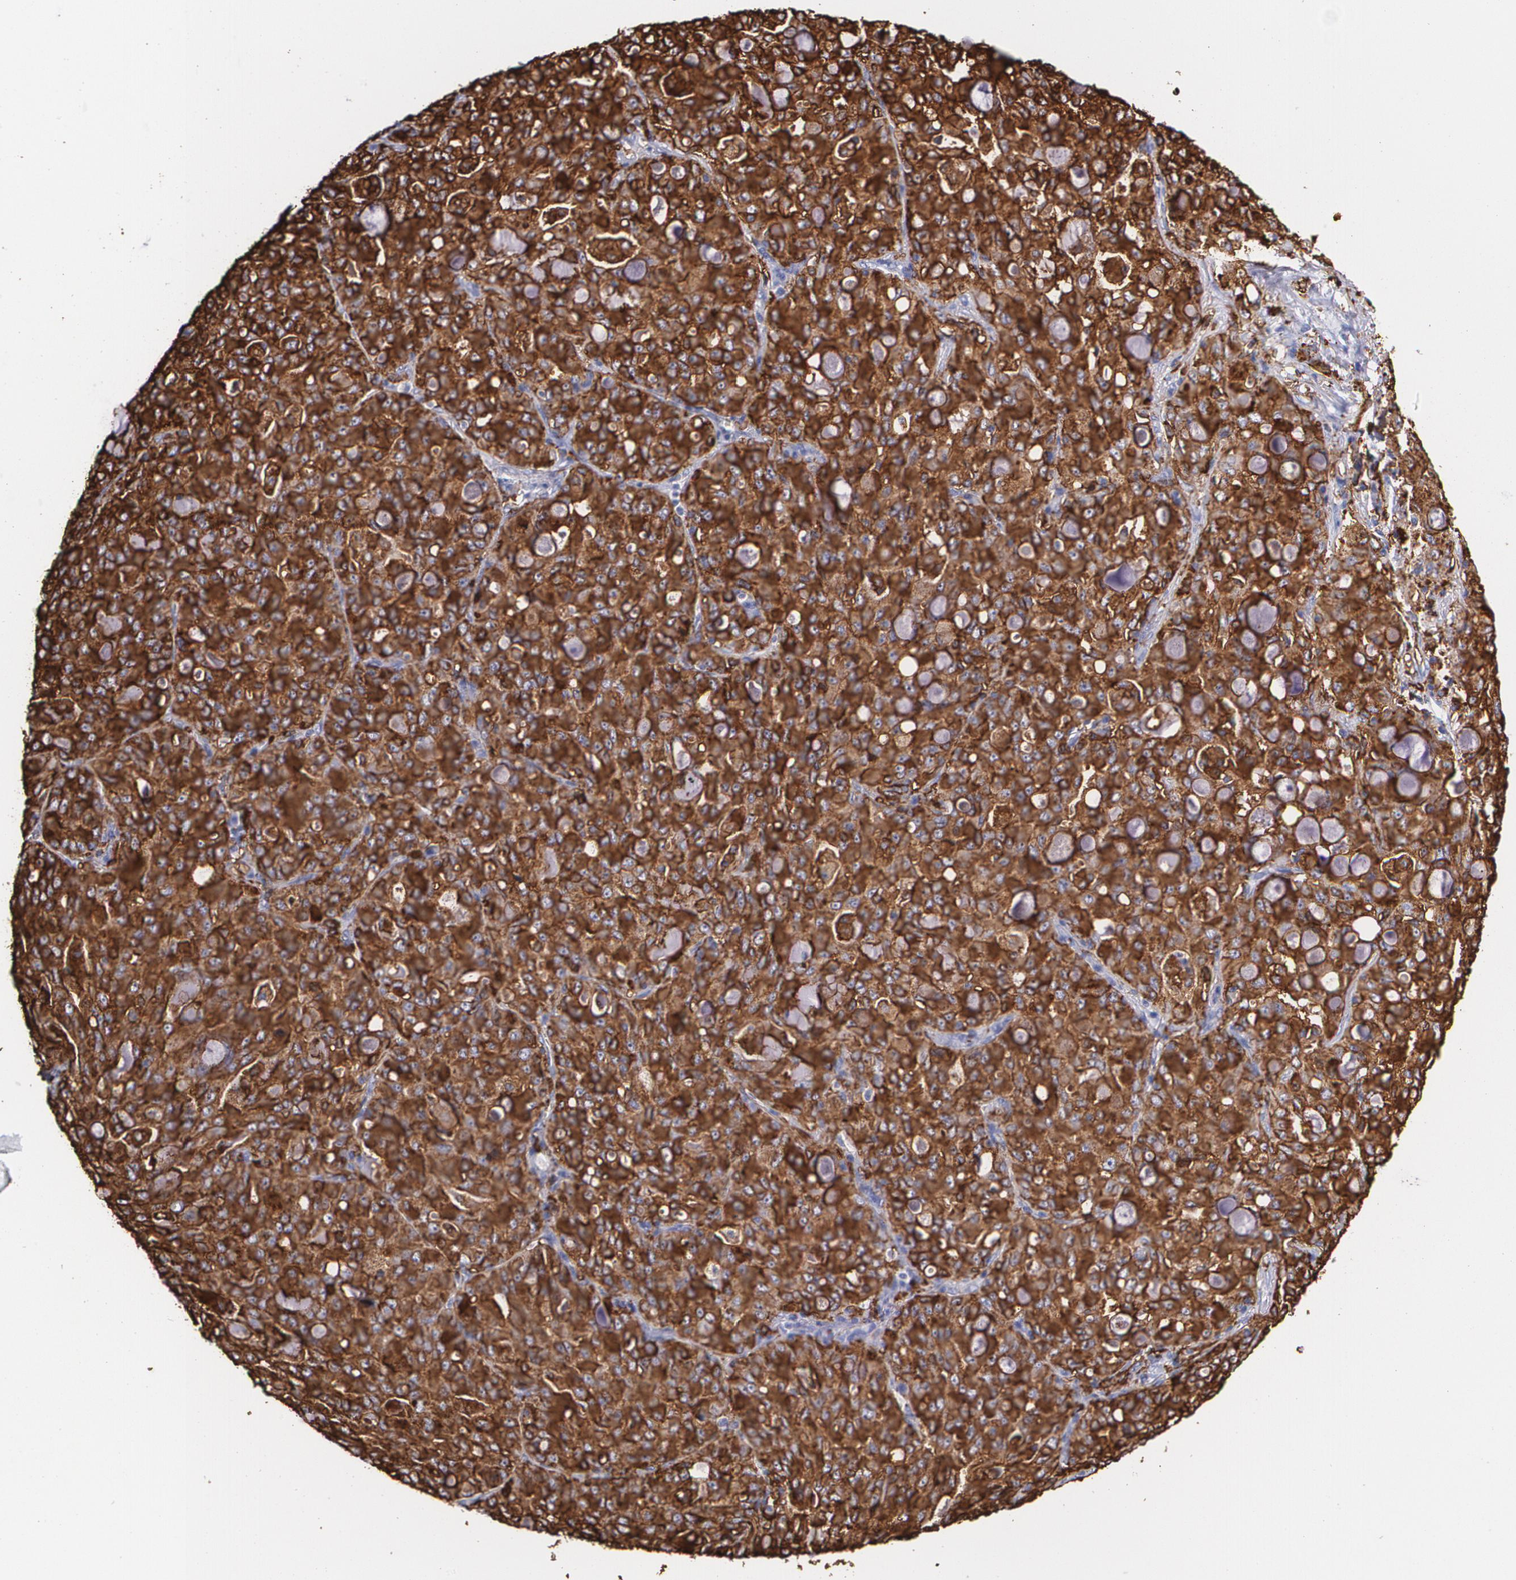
{"staining": {"intensity": "strong", "quantity": ">75%", "location": "cytoplasmic/membranous"}, "tissue": "lung cancer", "cell_type": "Tumor cells", "image_type": "cancer", "snomed": [{"axis": "morphology", "description": "Adenocarcinoma, NOS"}, {"axis": "topography", "description": "Lung"}], "caption": "Protein expression analysis of lung adenocarcinoma displays strong cytoplasmic/membranous staining in approximately >75% of tumor cells.", "gene": "HLA-DRA", "patient": {"sex": "female", "age": 44}}